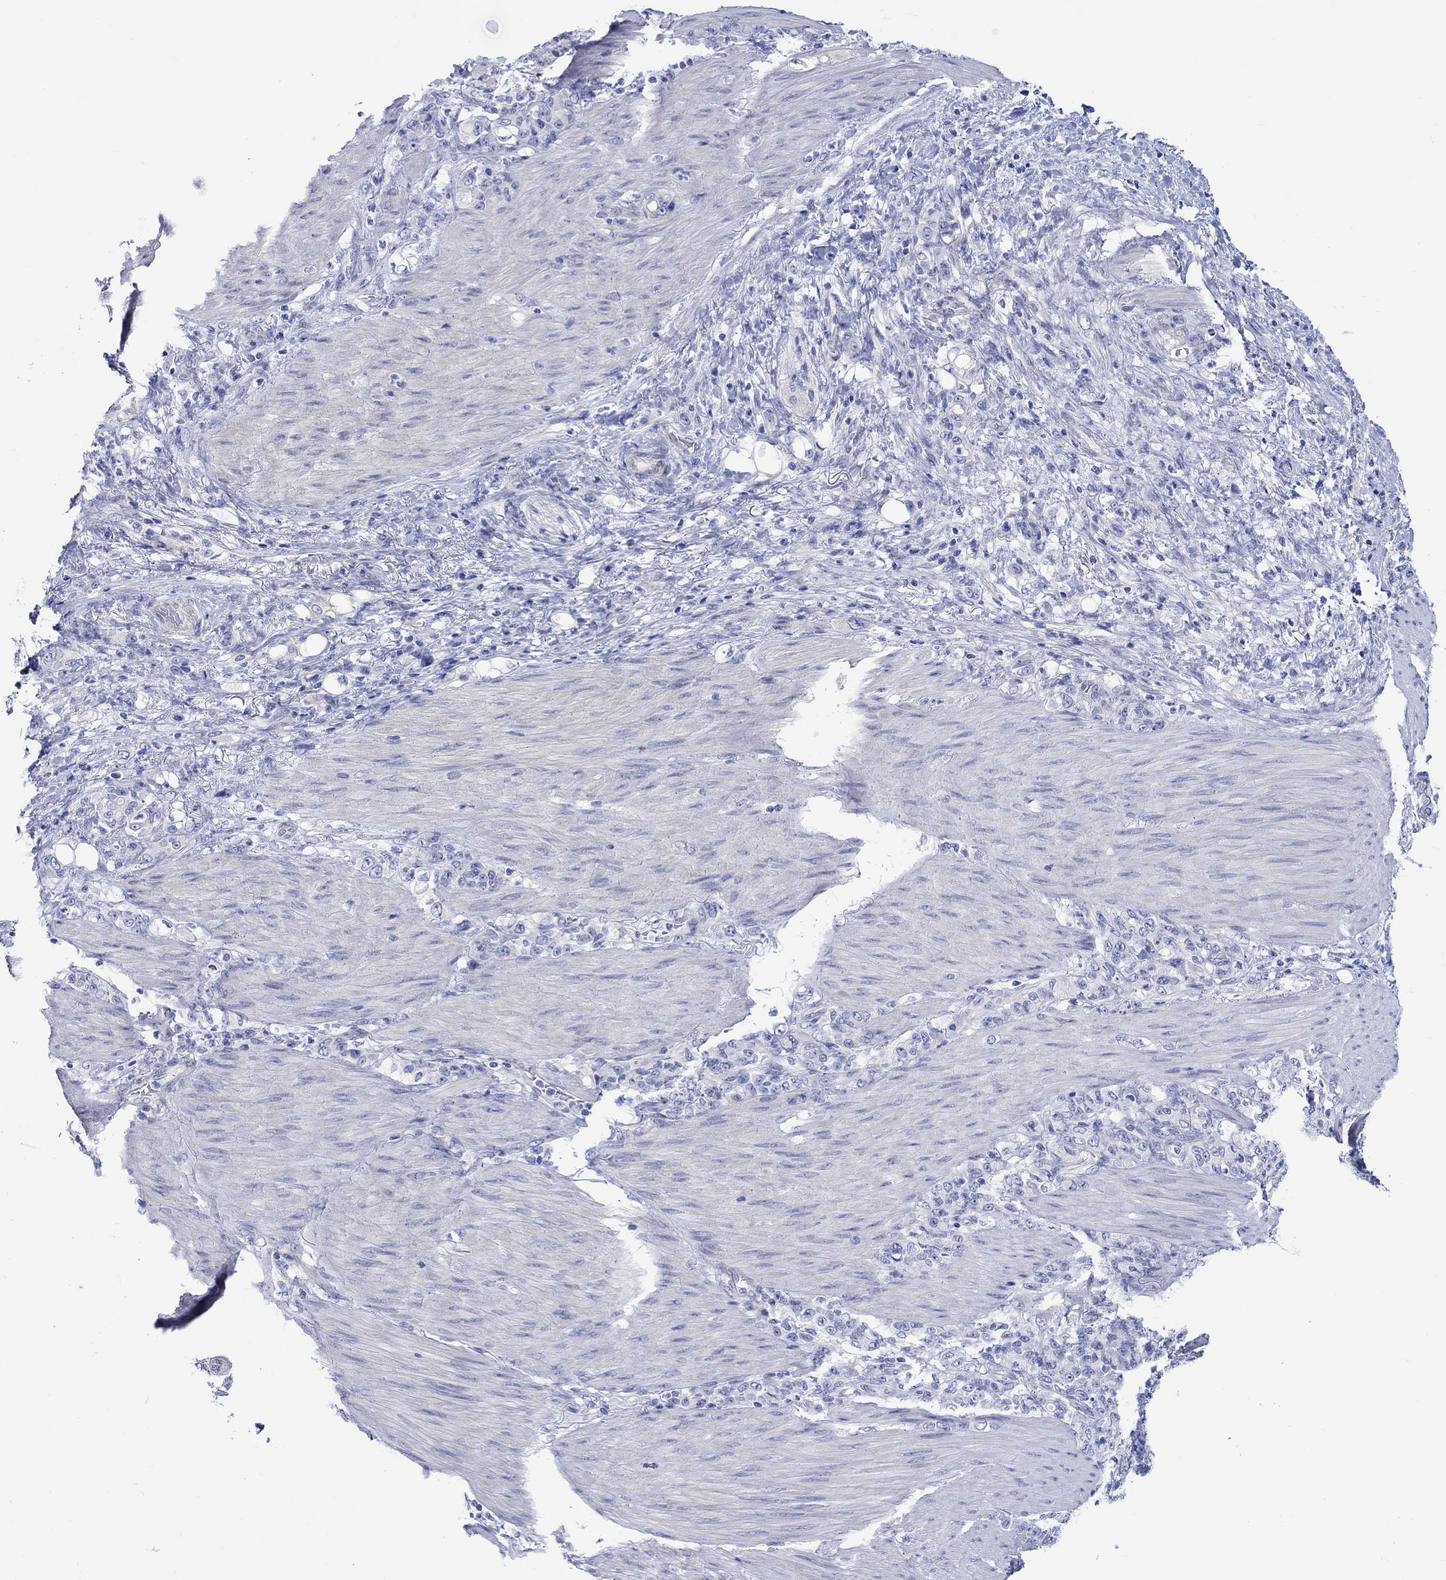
{"staining": {"intensity": "negative", "quantity": "none", "location": "none"}, "tissue": "stomach cancer", "cell_type": "Tumor cells", "image_type": "cancer", "snomed": [{"axis": "morphology", "description": "Normal tissue, NOS"}, {"axis": "morphology", "description": "Adenocarcinoma, NOS"}, {"axis": "topography", "description": "Stomach"}], "caption": "Image shows no protein positivity in tumor cells of stomach cancer tissue.", "gene": "HARBI1", "patient": {"sex": "female", "age": 79}}